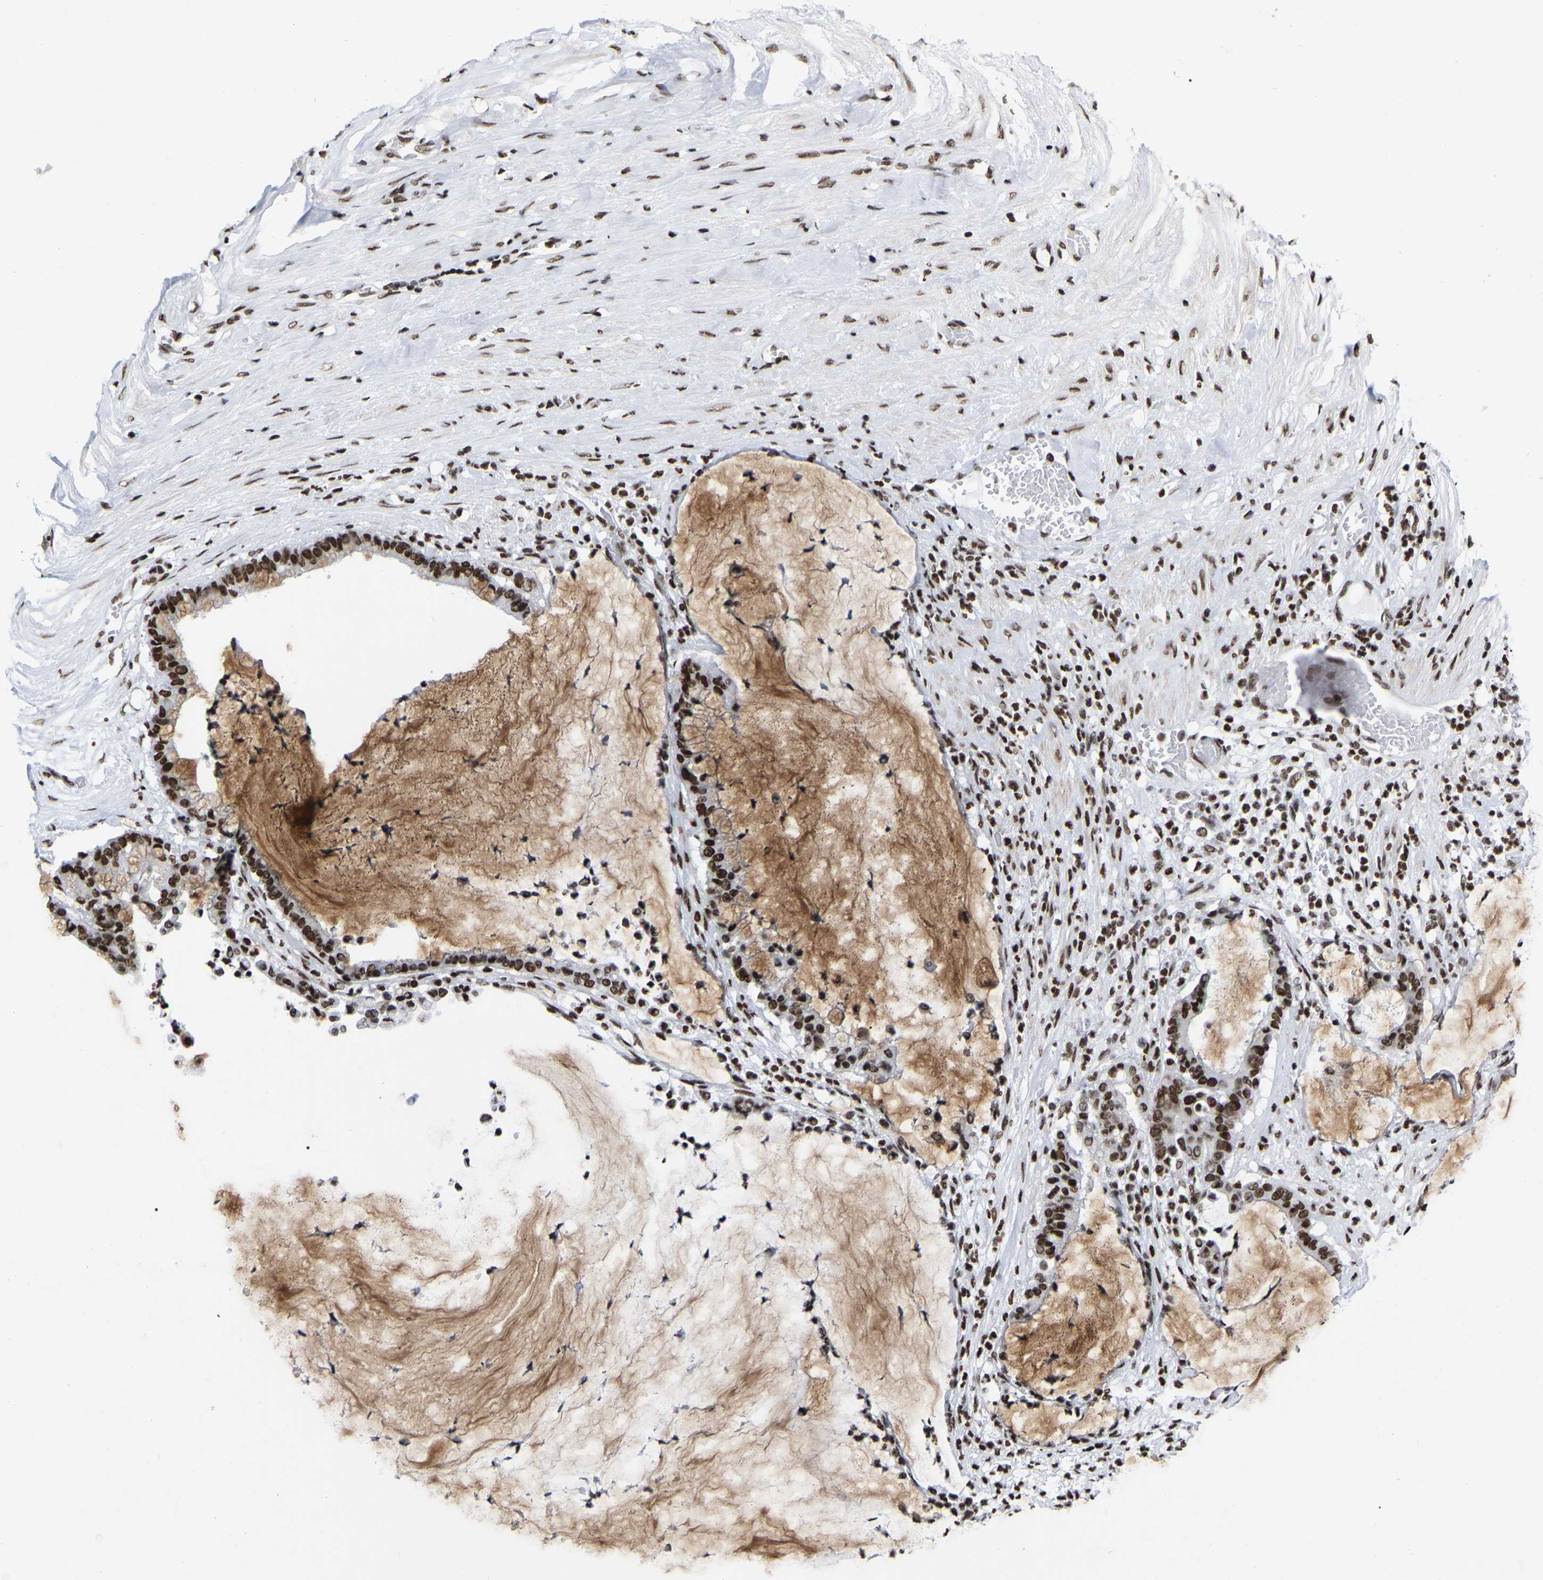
{"staining": {"intensity": "strong", "quantity": ">75%", "location": "cytoplasmic/membranous,nuclear"}, "tissue": "pancreatic cancer", "cell_type": "Tumor cells", "image_type": "cancer", "snomed": [{"axis": "morphology", "description": "Adenocarcinoma, NOS"}, {"axis": "topography", "description": "Pancreas"}], "caption": "DAB (3,3'-diaminobenzidine) immunohistochemical staining of human pancreatic cancer reveals strong cytoplasmic/membranous and nuclear protein positivity in about >75% of tumor cells. The protein is shown in brown color, while the nuclei are stained blue.", "gene": "PRCC", "patient": {"sex": "male", "age": 41}}